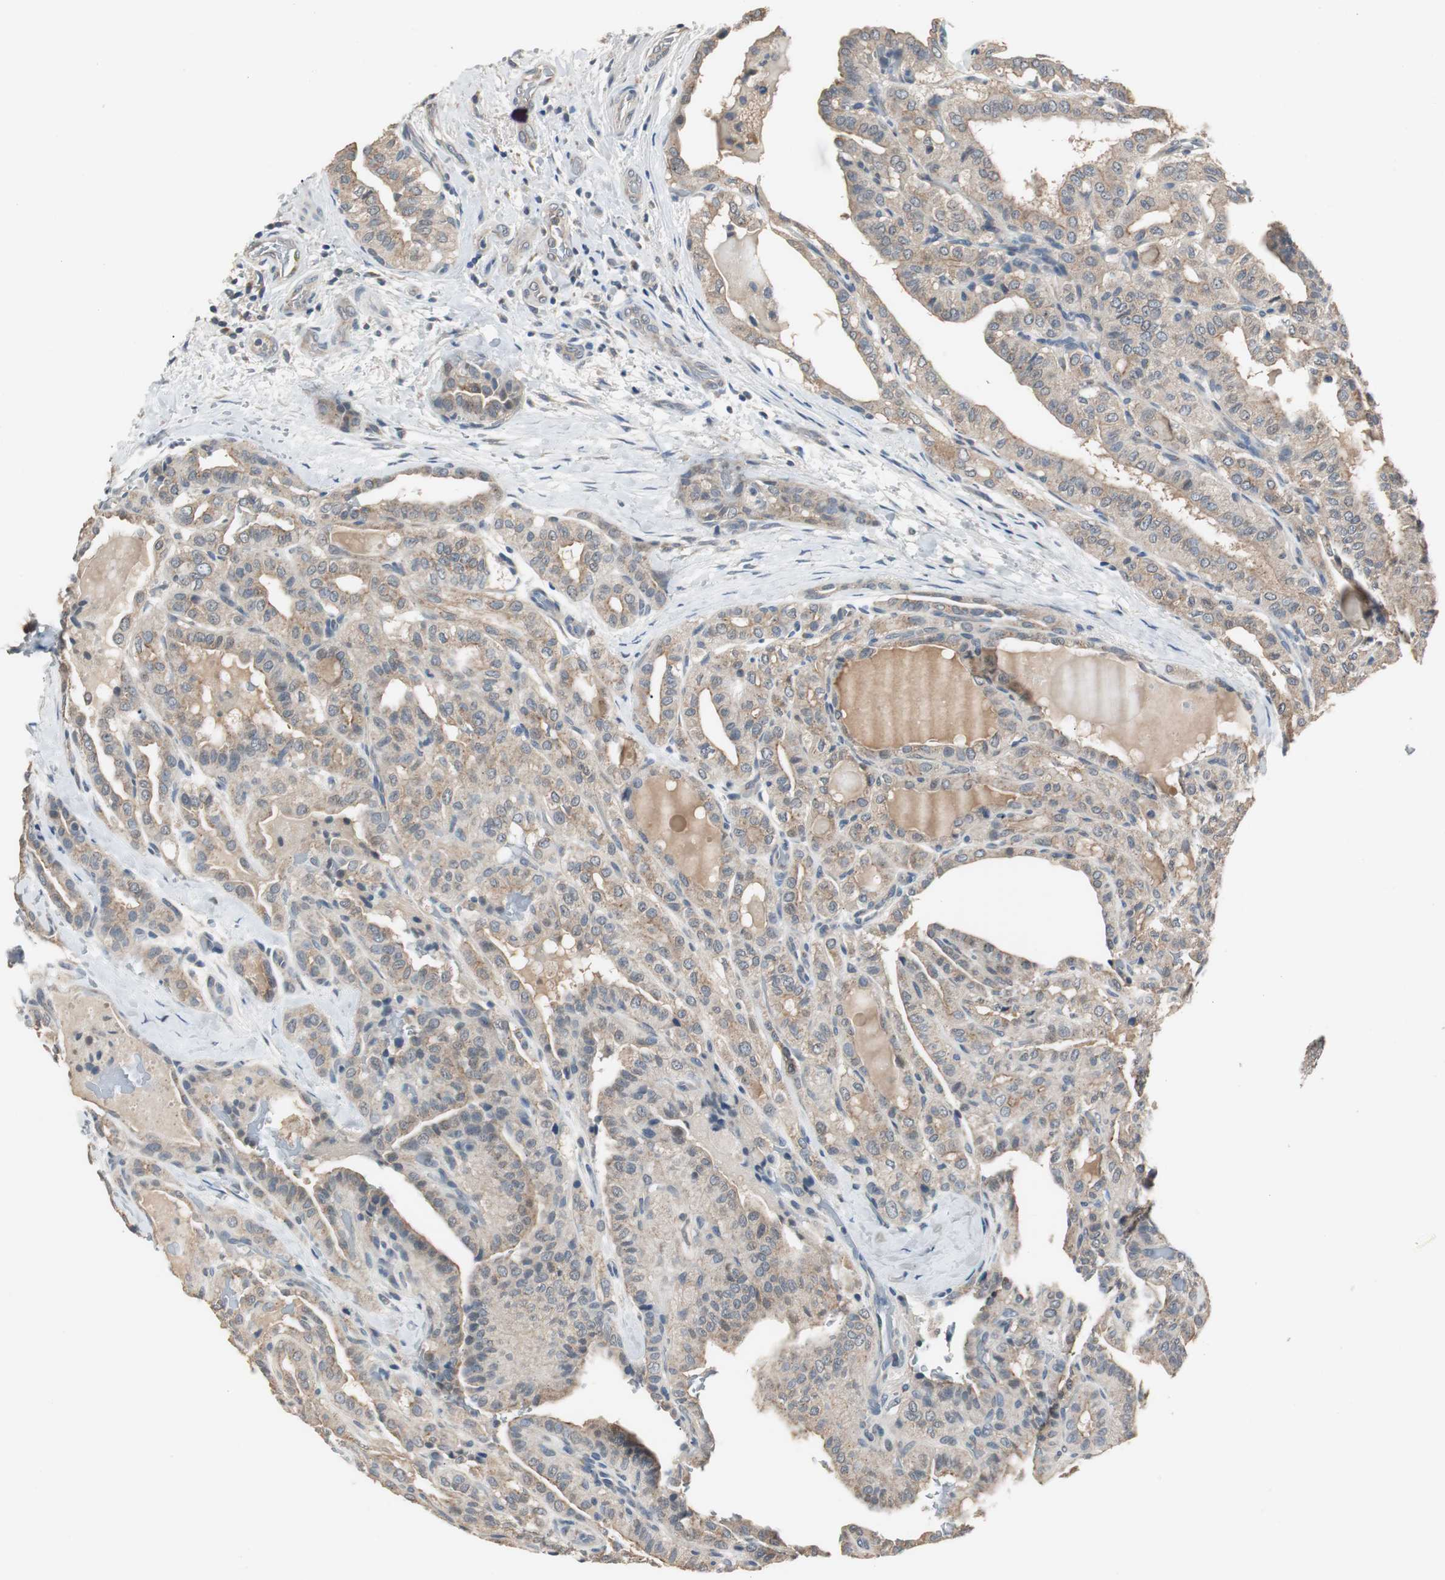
{"staining": {"intensity": "weak", "quantity": ">75%", "location": "cytoplasmic/membranous"}, "tissue": "thyroid cancer", "cell_type": "Tumor cells", "image_type": "cancer", "snomed": [{"axis": "morphology", "description": "Papillary adenocarcinoma, NOS"}, {"axis": "topography", "description": "Thyroid gland"}], "caption": "Immunohistochemistry staining of thyroid papillary adenocarcinoma, which exhibits low levels of weak cytoplasmic/membranous expression in about >75% of tumor cells indicating weak cytoplasmic/membranous protein positivity. The staining was performed using DAB (3,3'-diaminobenzidine) (brown) for protein detection and nuclei were counterstained in hematoxylin (blue).", "gene": "PTPRN2", "patient": {"sex": "male", "age": 77}}